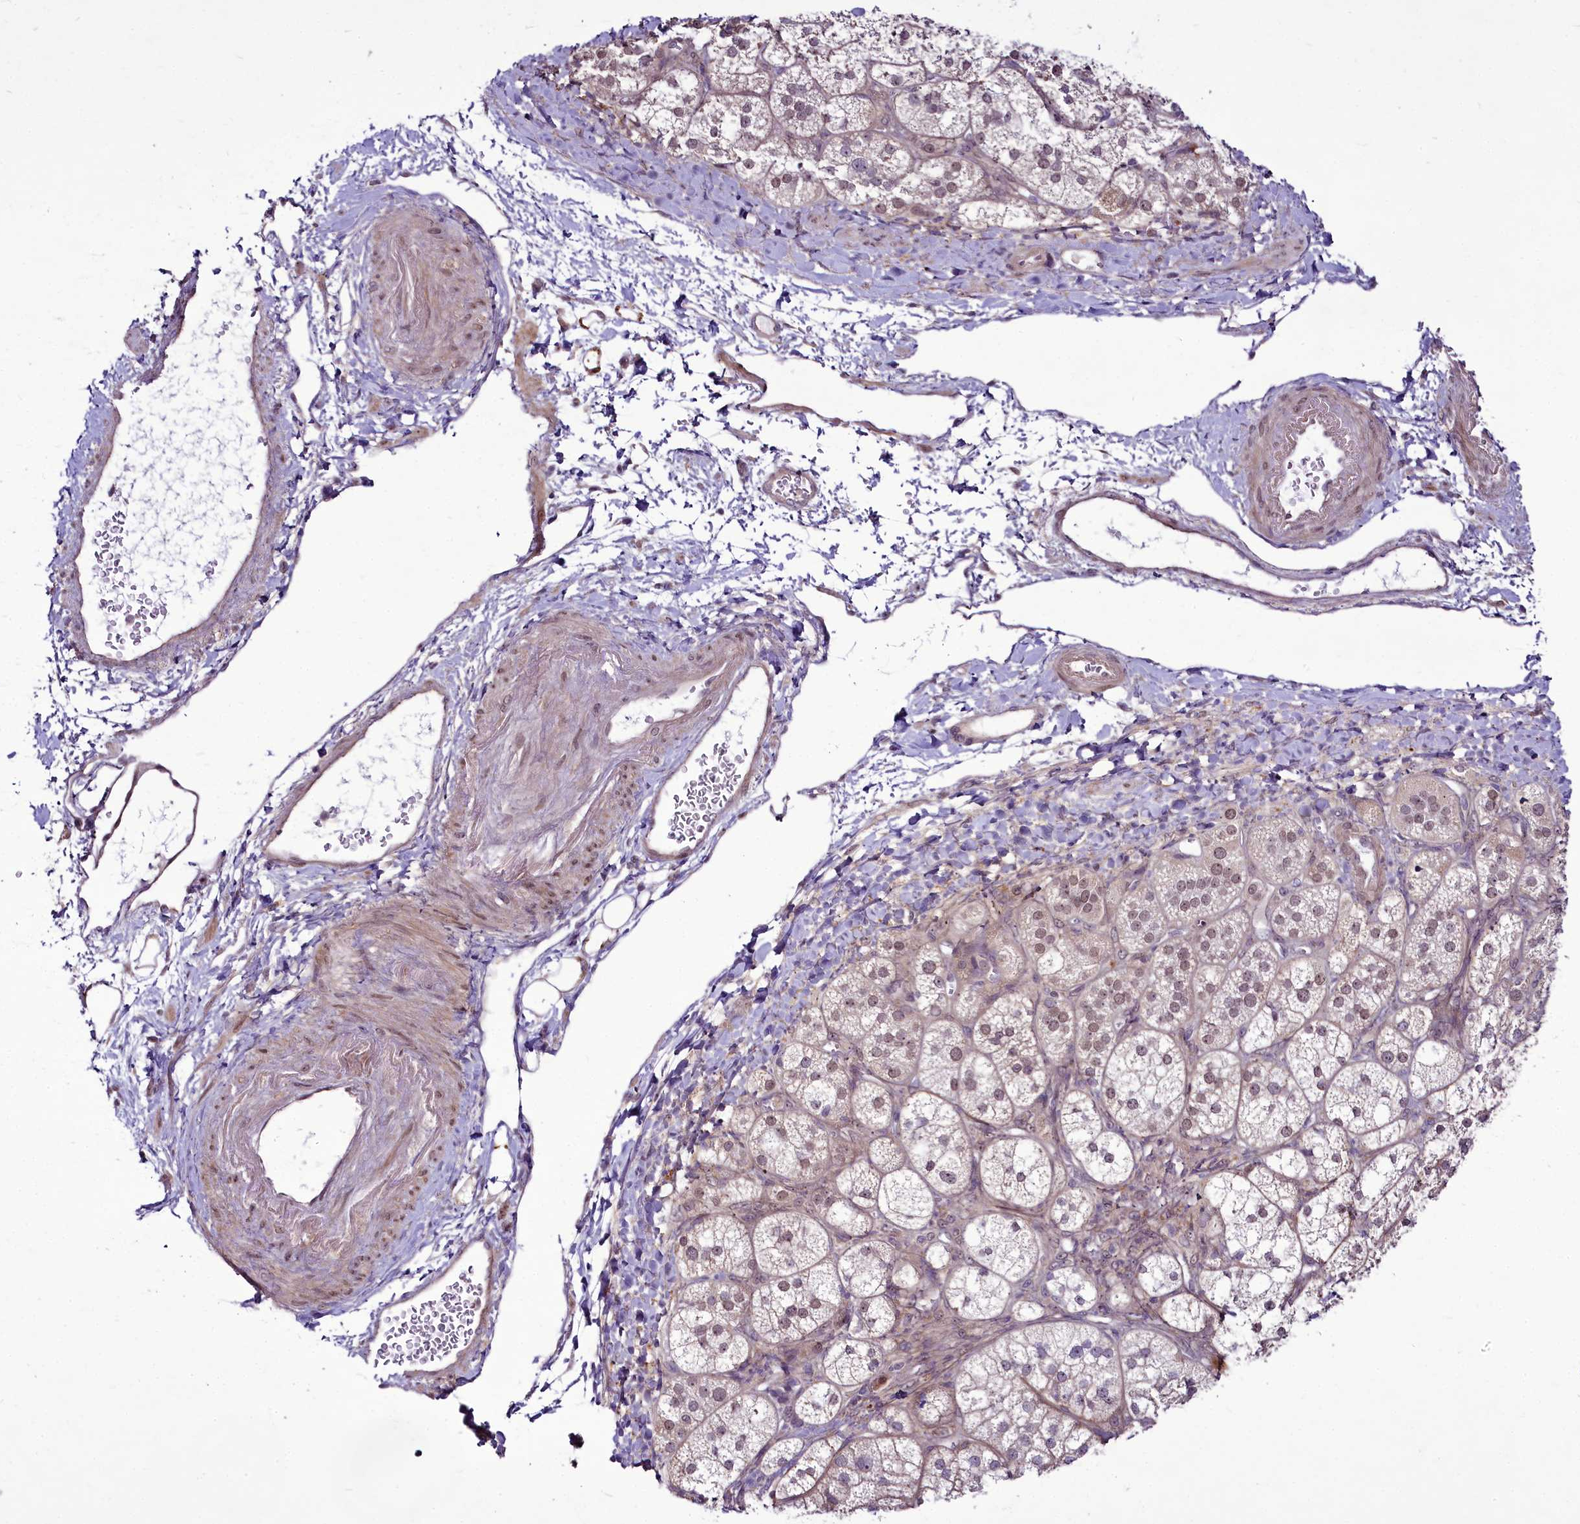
{"staining": {"intensity": "moderate", "quantity": ">75%", "location": "cytoplasmic/membranous,nuclear"}, "tissue": "adrenal gland", "cell_type": "Glandular cells", "image_type": "normal", "snomed": [{"axis": "morphology", "description": "Normal tissue, NOS"}, {"axis": "topography", "description": "Adrenal gland"}], "caption": "Immunohistochemistry (DAB (3,3'-diaminobenzidine)) staining of benign human adrenal gland exhibits moderate cytoplasmic/membranous,nuclear protein positivity in approximately >75% of glandular cells.", "gene": "RSBN1", "patient": {"sex": "male", "age": 61}}